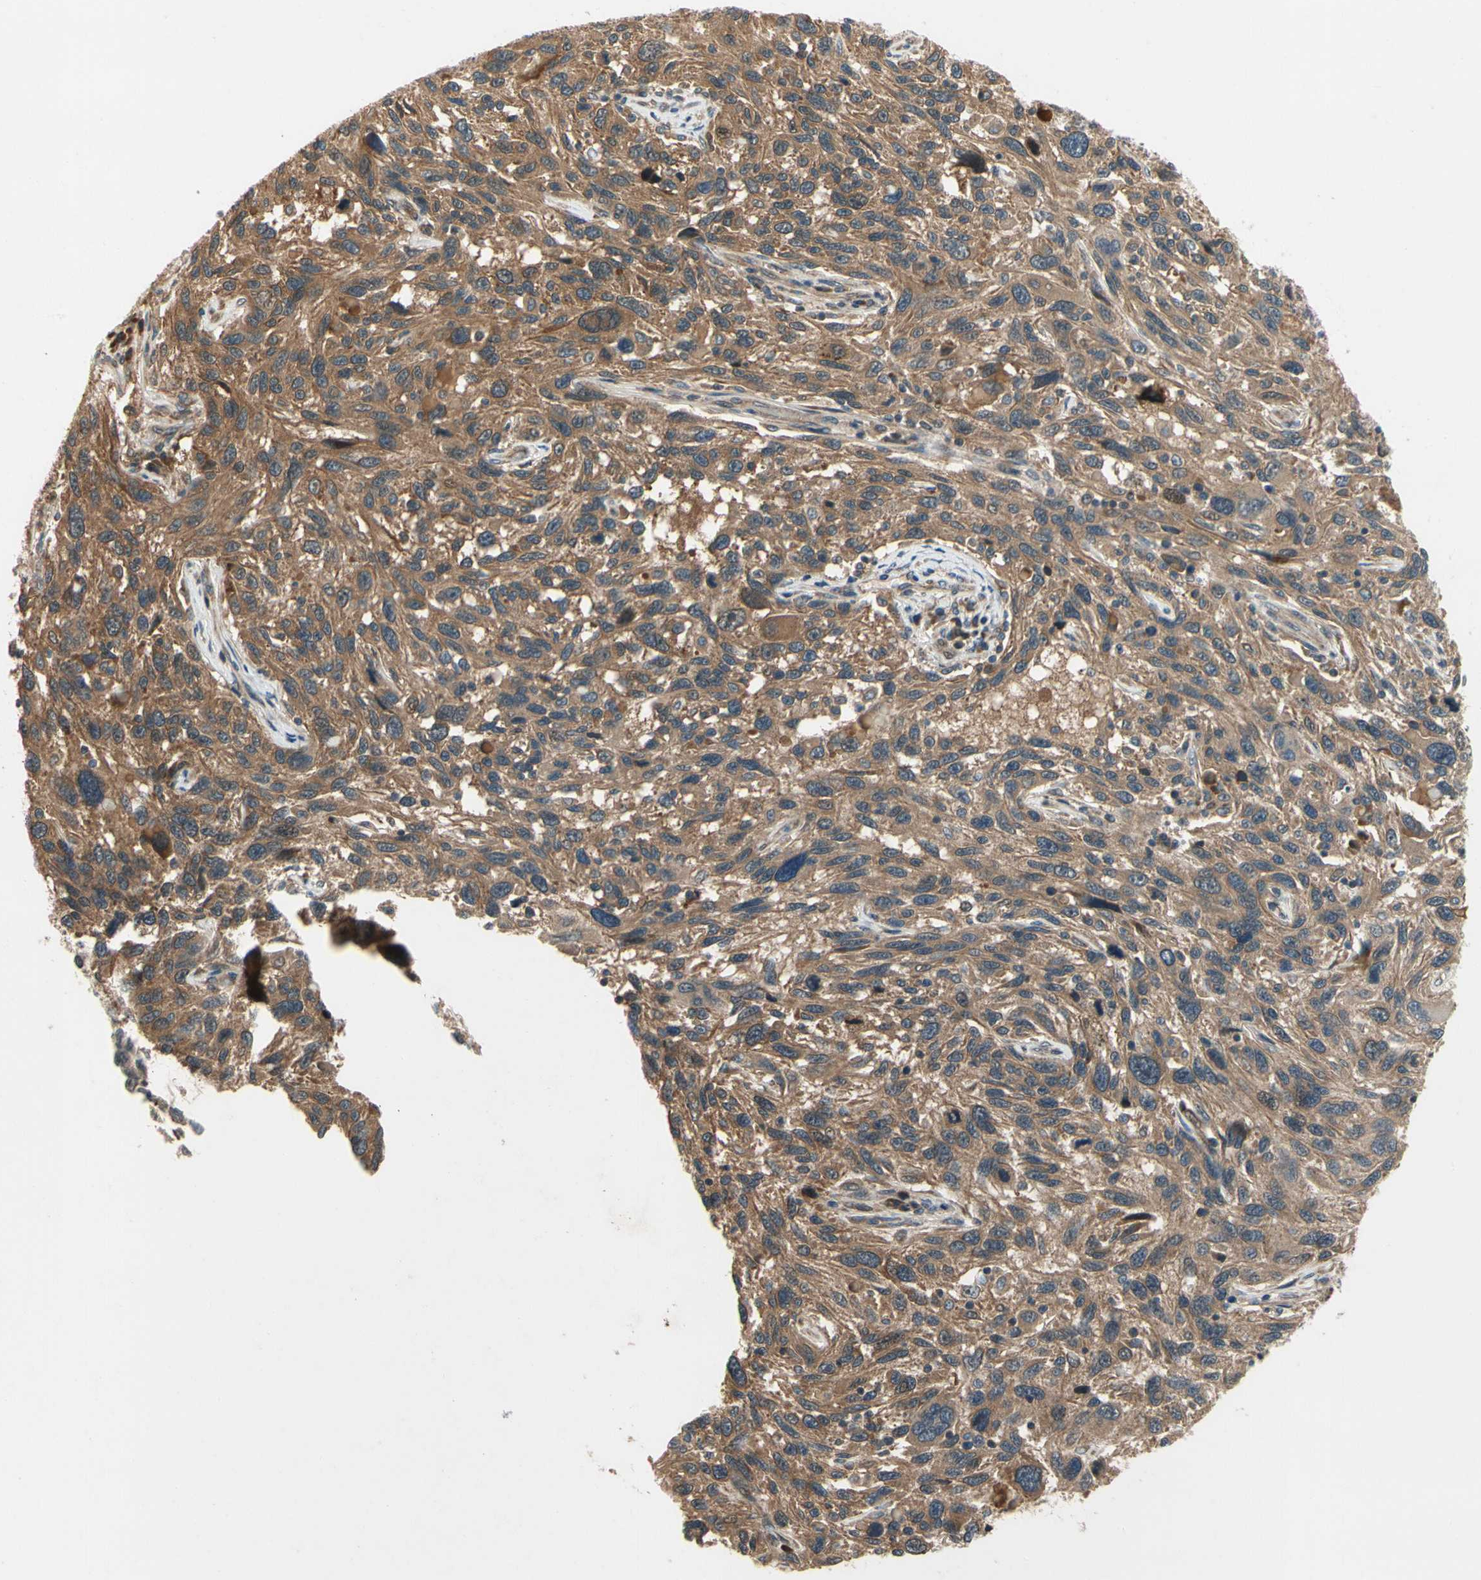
{"staining": {"intensity": "moderate", "quantity": ">75%", "location": "cytoplasmic/membranous"}, "tissue": "melanoma", "cell_type": "Tumor cells", "image_type": "cancer", "snomed": [{"axis": "morphology", "description": "Malignant melanoma, NOS"}, {"axis": "topography", "description": "Skin"}], "caption": "Immunohistochemical staining of malignant melanoma displays medium levels of moderate cytoplasmic/membranous protein positivity in approximately >75% of tumor cells.", "gene": "TDRP", "patient": {"sex": "male", "age": 53}}